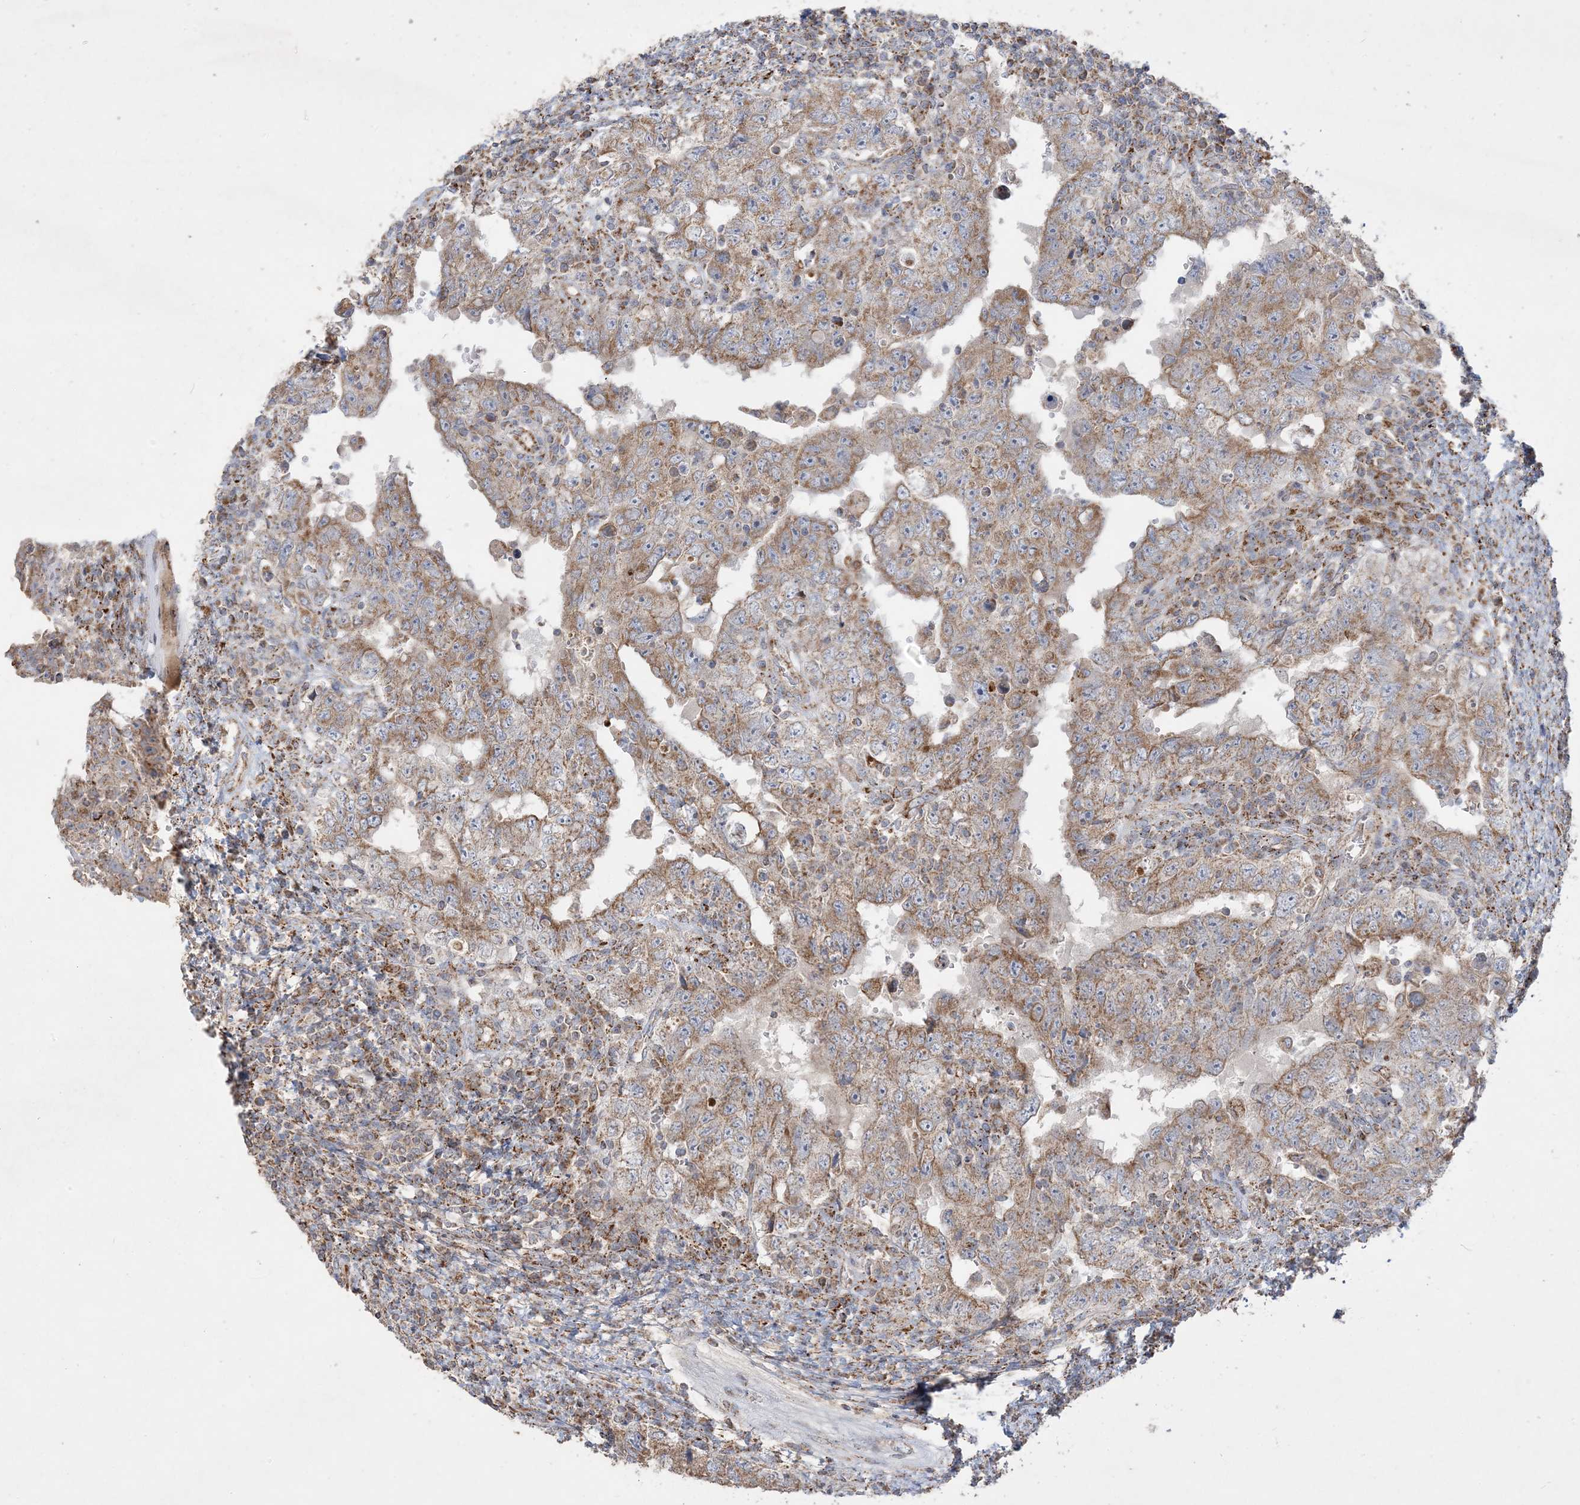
{"staining": {"intensity": "moderate", "quantity": ">75%", "location": "cytoplasmic/membranous"}, "tissue": "testis cancer", "cell_type": "Tumor cells", "image_type": "cancer", "snomed": [{"axis": "morphology", "description": "Carcinoma, Embryonal, NOS"}, {"axis": "topography", "description": "Testis"}], "caption": "IHC of testis embryonal carcinoma demonstrates medium levels of moderate cytoplasmic/membranous staining in about >75% of tumor cells.", "gene": "NDUFAF3", "patient": {"sex": "male", "age": 26}}